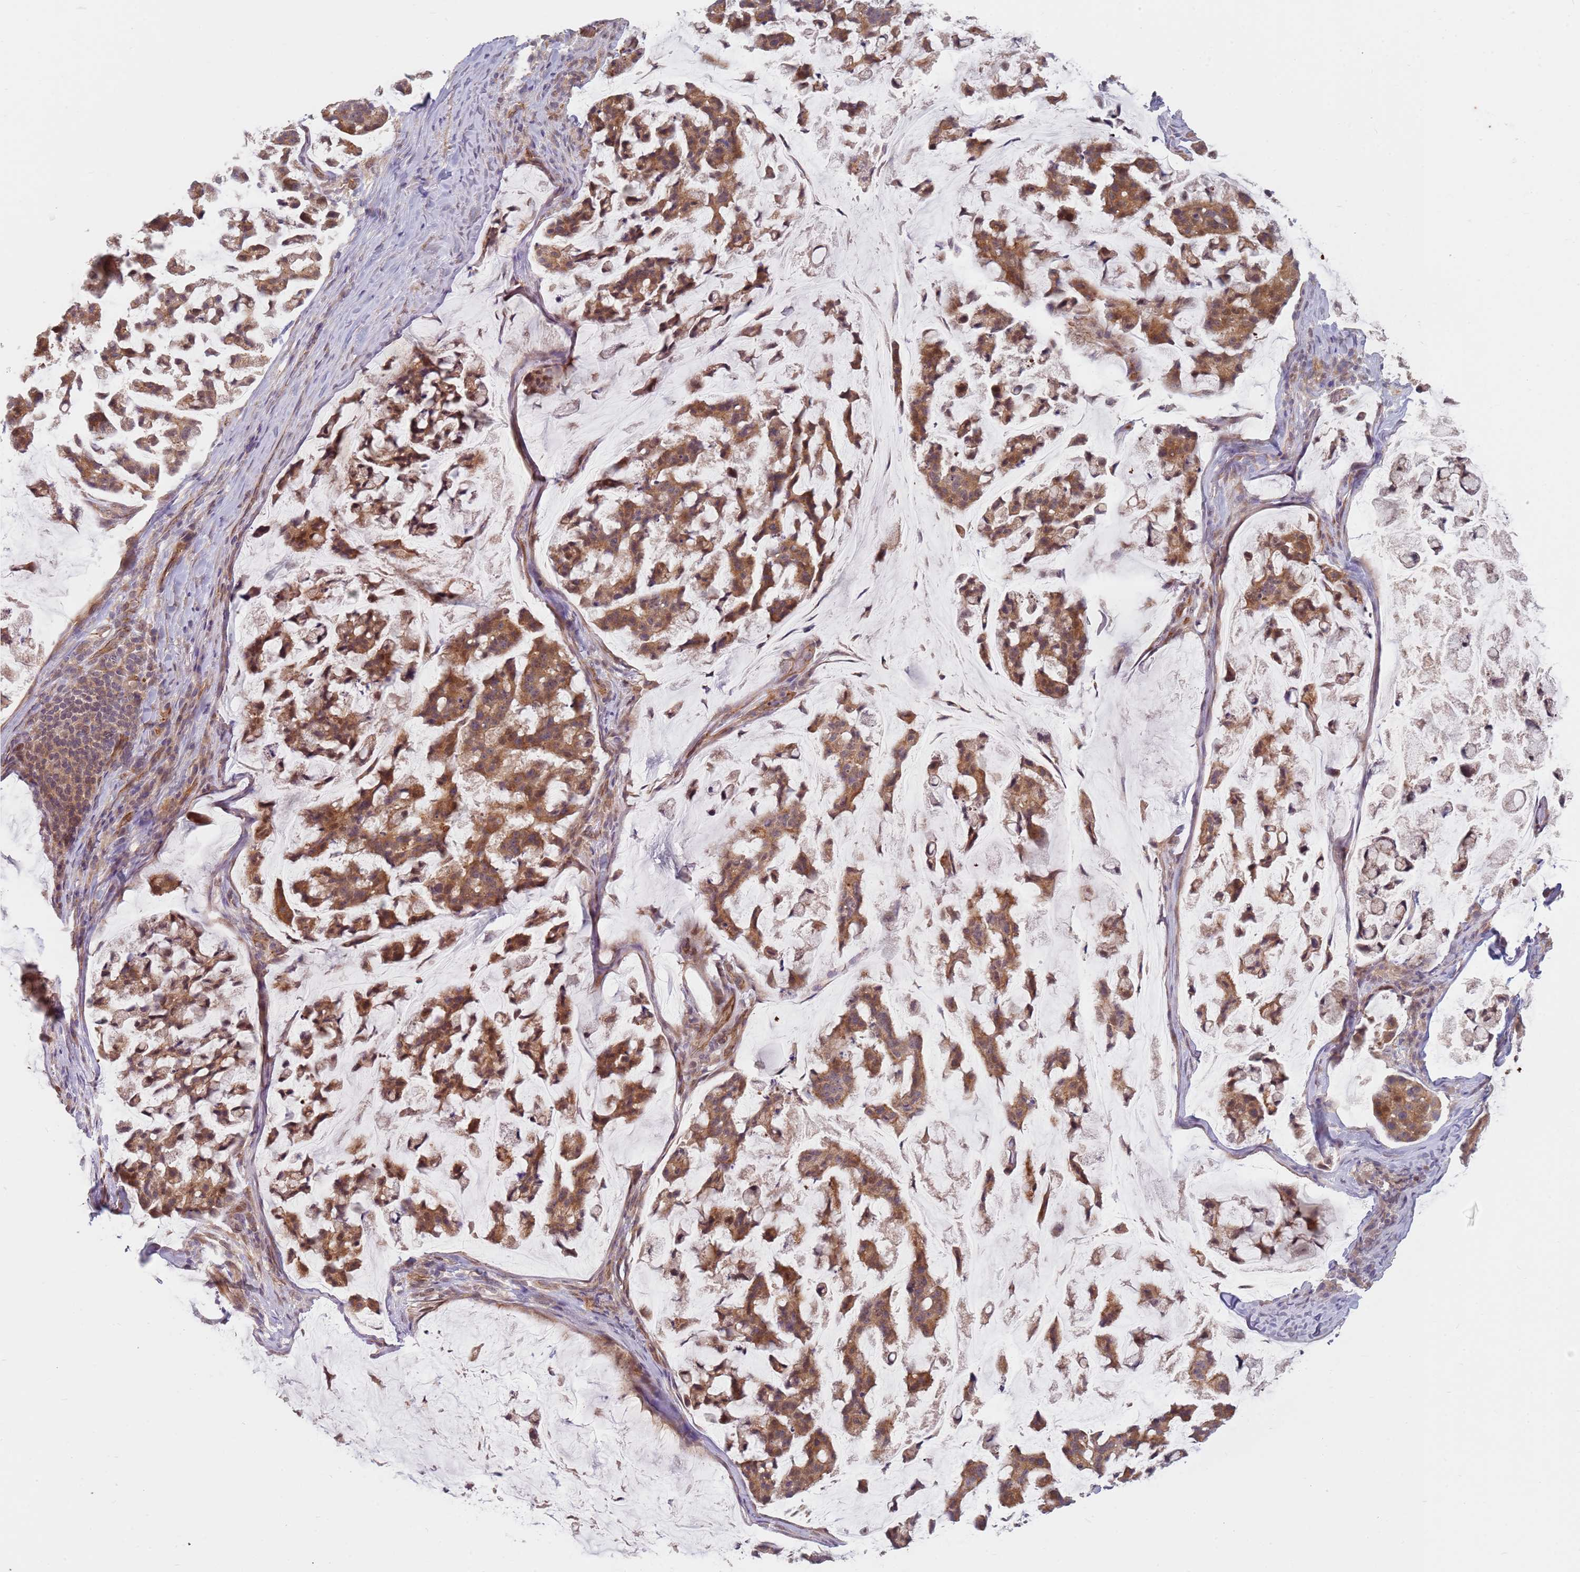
{"staining": {"intensity": "moderate", "quantity": ">75%", "location": "cytoplasmic/membranous"}, "tissue": "stomach cancer", "cell_type": "Tumor cells", "image_type": "cancer", "snomed": [{"axis": "morphology", "description": "Adenocarcinoma, NOS"}, {"axis": "topography", "description": "Stomach, lower"}], "caption": "Immunohistochemical staining of stomach cancer demonstrates medium levels of moderate cytoplasmic/membranous positivity in about >75% of tumor cells.", "gene": "MPEG1", "patient": {"sex": "male", "age": 67}}